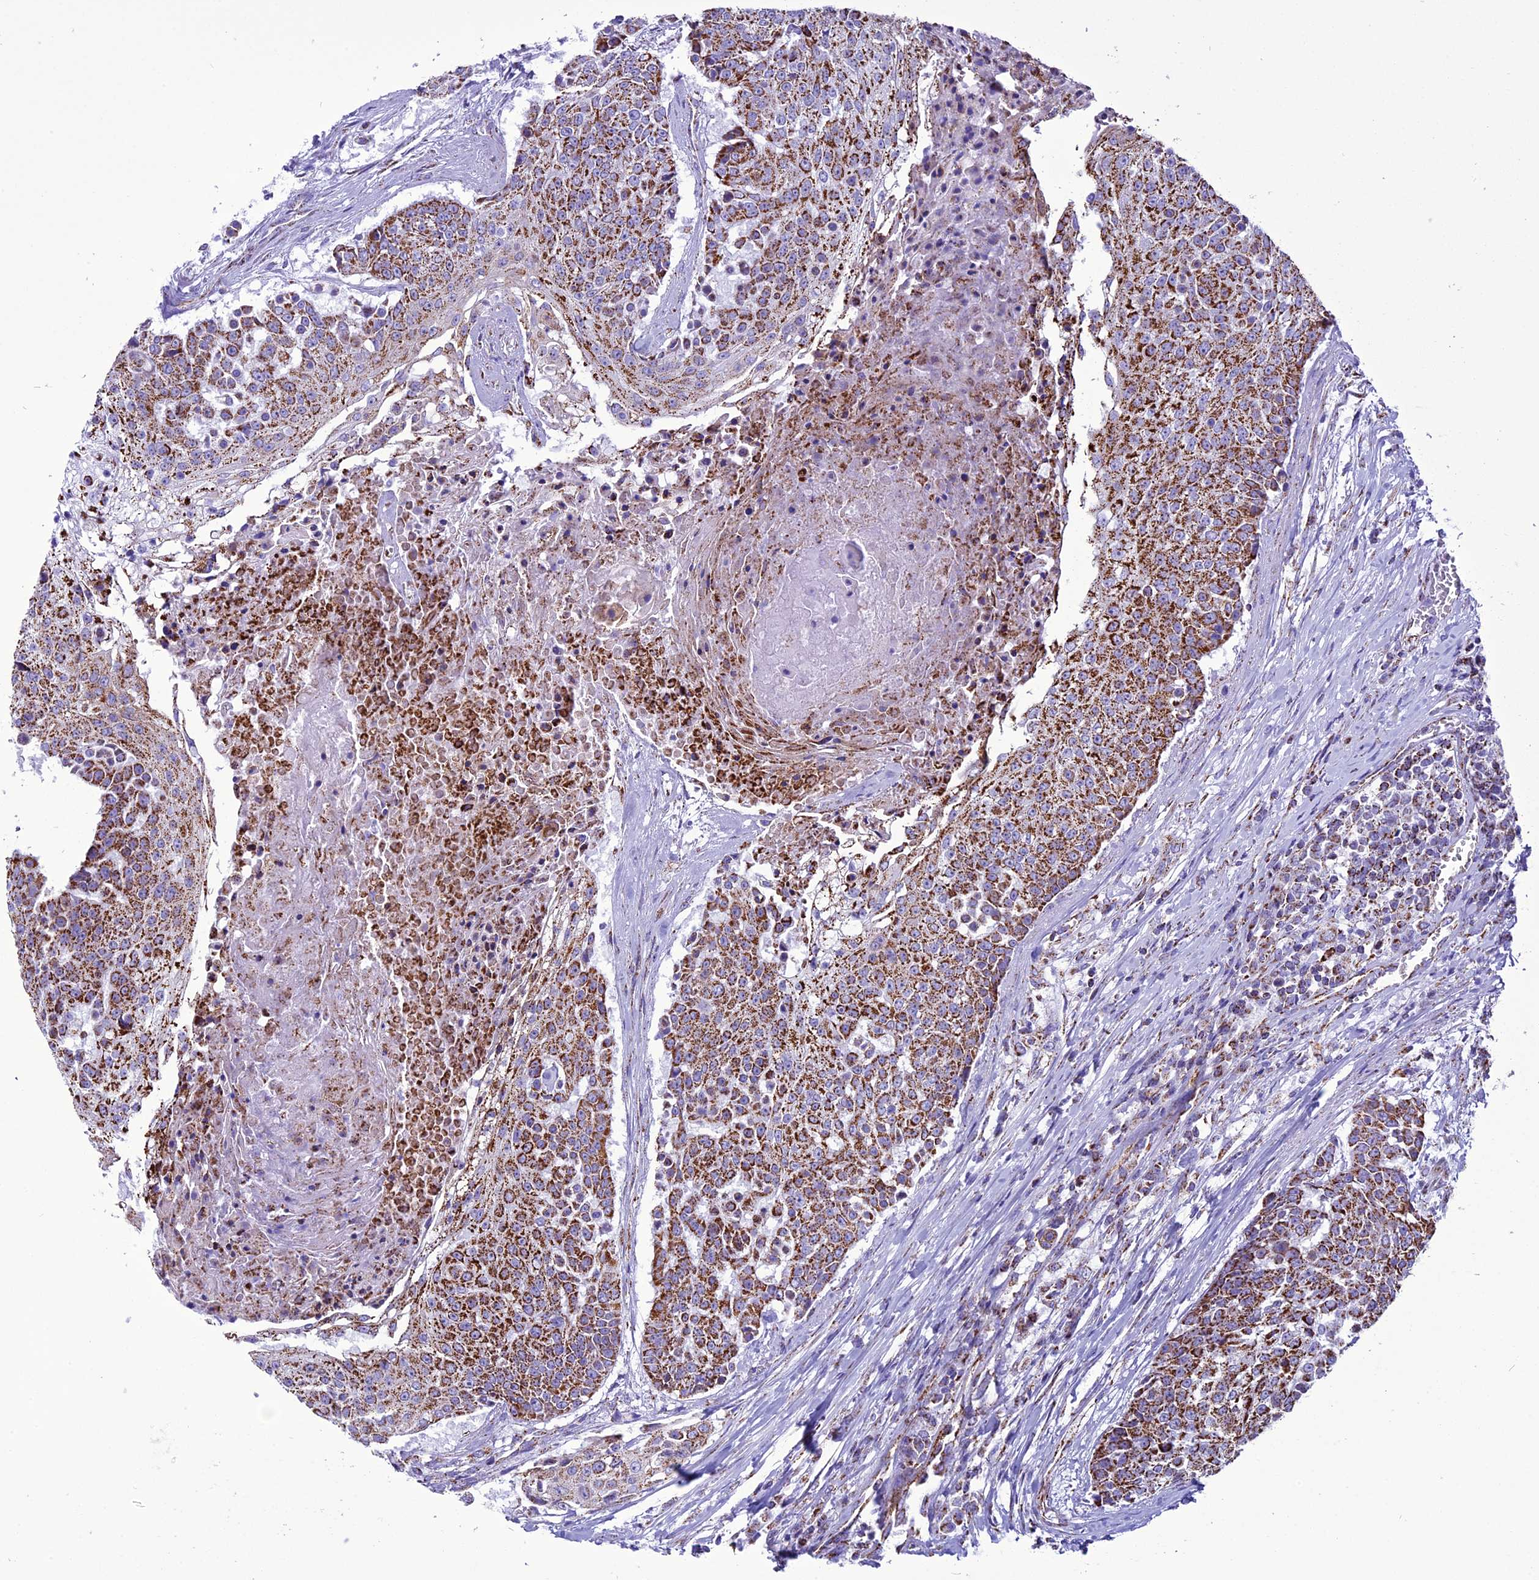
{"staining": {"intensity": "strong", "quantity": ">75%", "location": "cytoplasmic/membranous"}, "tissue": "urothelial cancer", "cell_type": "Tumor cells", "image_type": "cancer", "snomed": [{"axis": "morphology", "description": "Urothelial carcinoma, High grade"}, {"axis": "topography", "description": "Urinary bladder"}], "caption": "An IHC photomicrograph of tumor tissue is shown. Protein staining in brown highlights strong cytoplasmic/membranous positivity in urothelial cancer within tumor cells.", "gene": "ICA1L", "patient": {"sex": "female", "age": 63}}